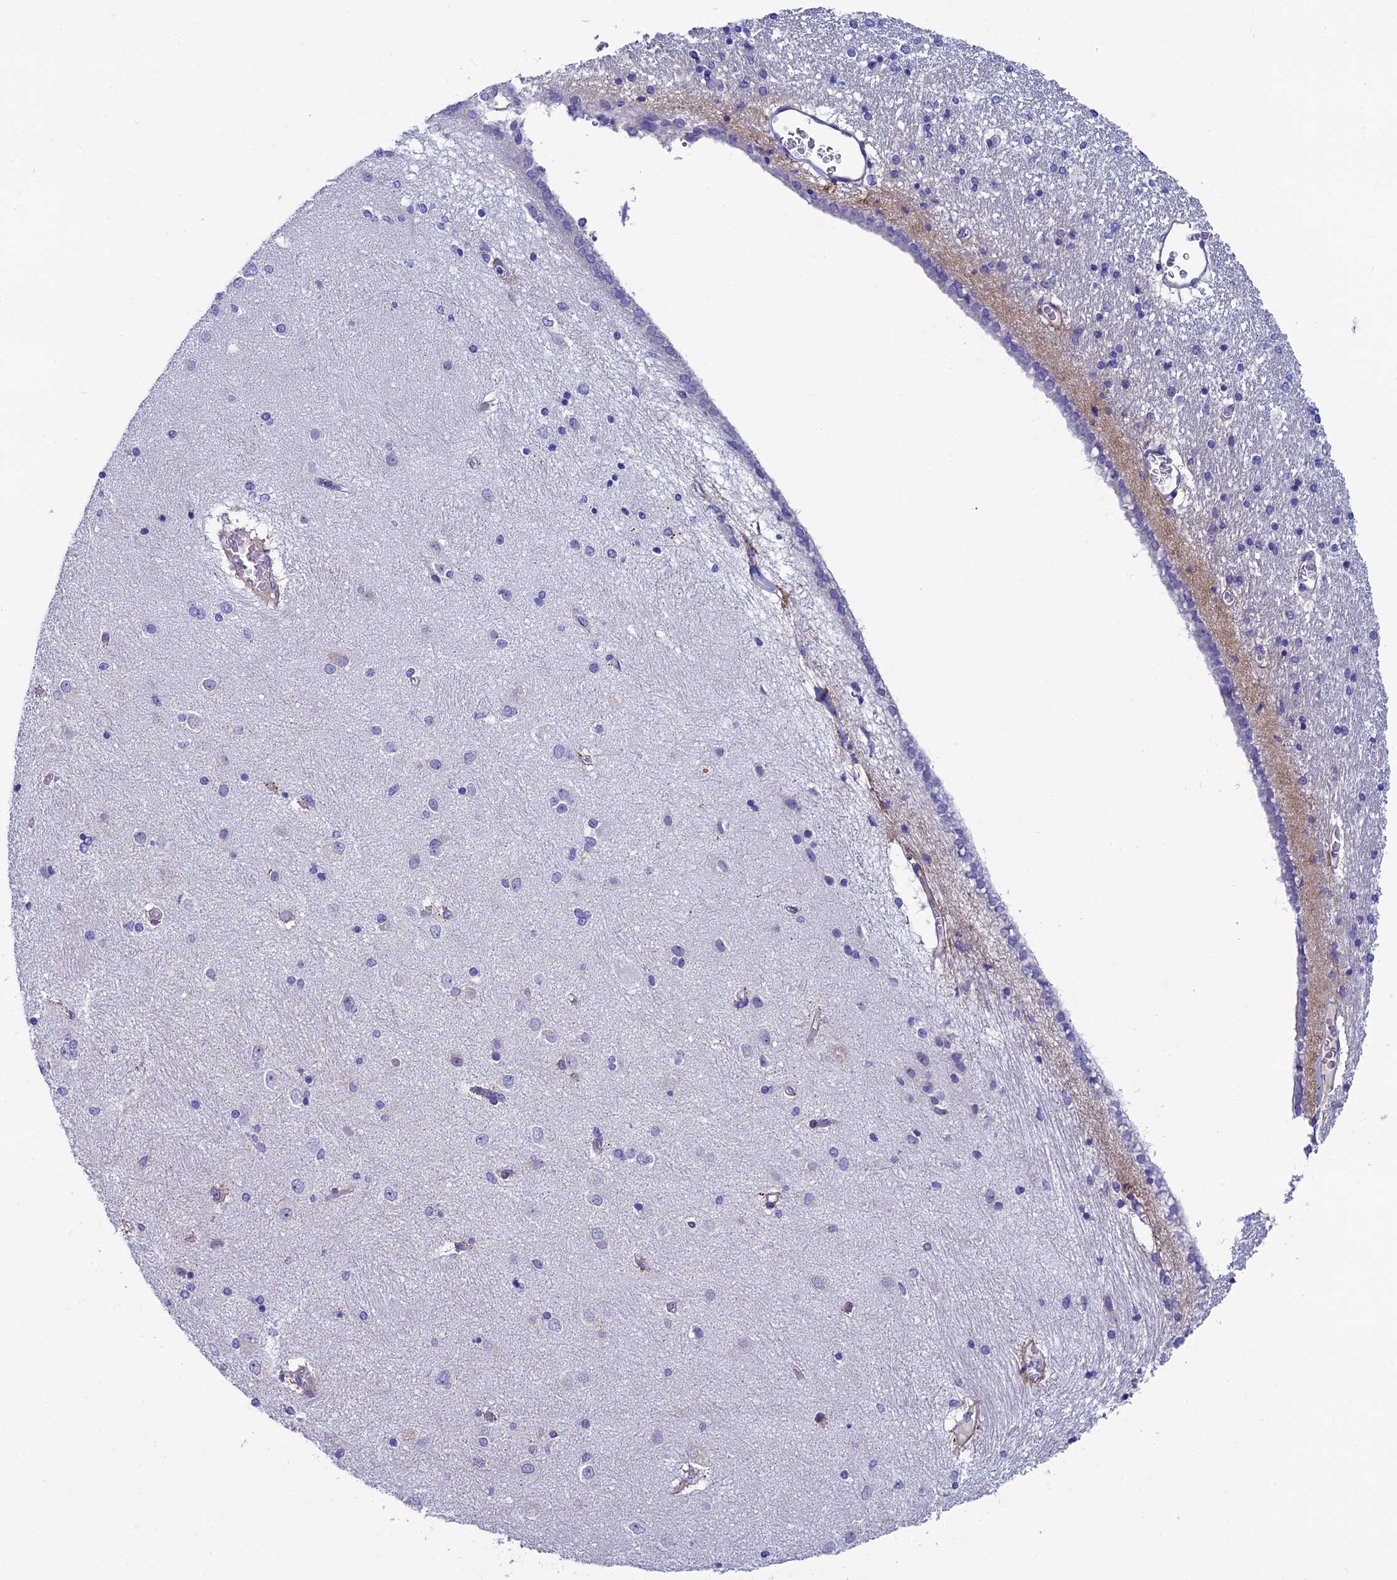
{"staining": {"intensity": "negative", "quantity": "none", "location": "none"}, "tissue": "hippocampus", "cell_type": "Glial cells", "image_type": "normal", "snomed": [{"axis": "morphology", "description": "Normal tissue, NOS"}, {"axis": "topography", "description": "Hippocampus"}], "caption": "The micrograph shows no significant staining in glial cells of hippocampus. (Brightfield microscopy of DAB IHC at high magnification).", "gene": "MACIR", "patient": {"sex": "female", "age": 54}}